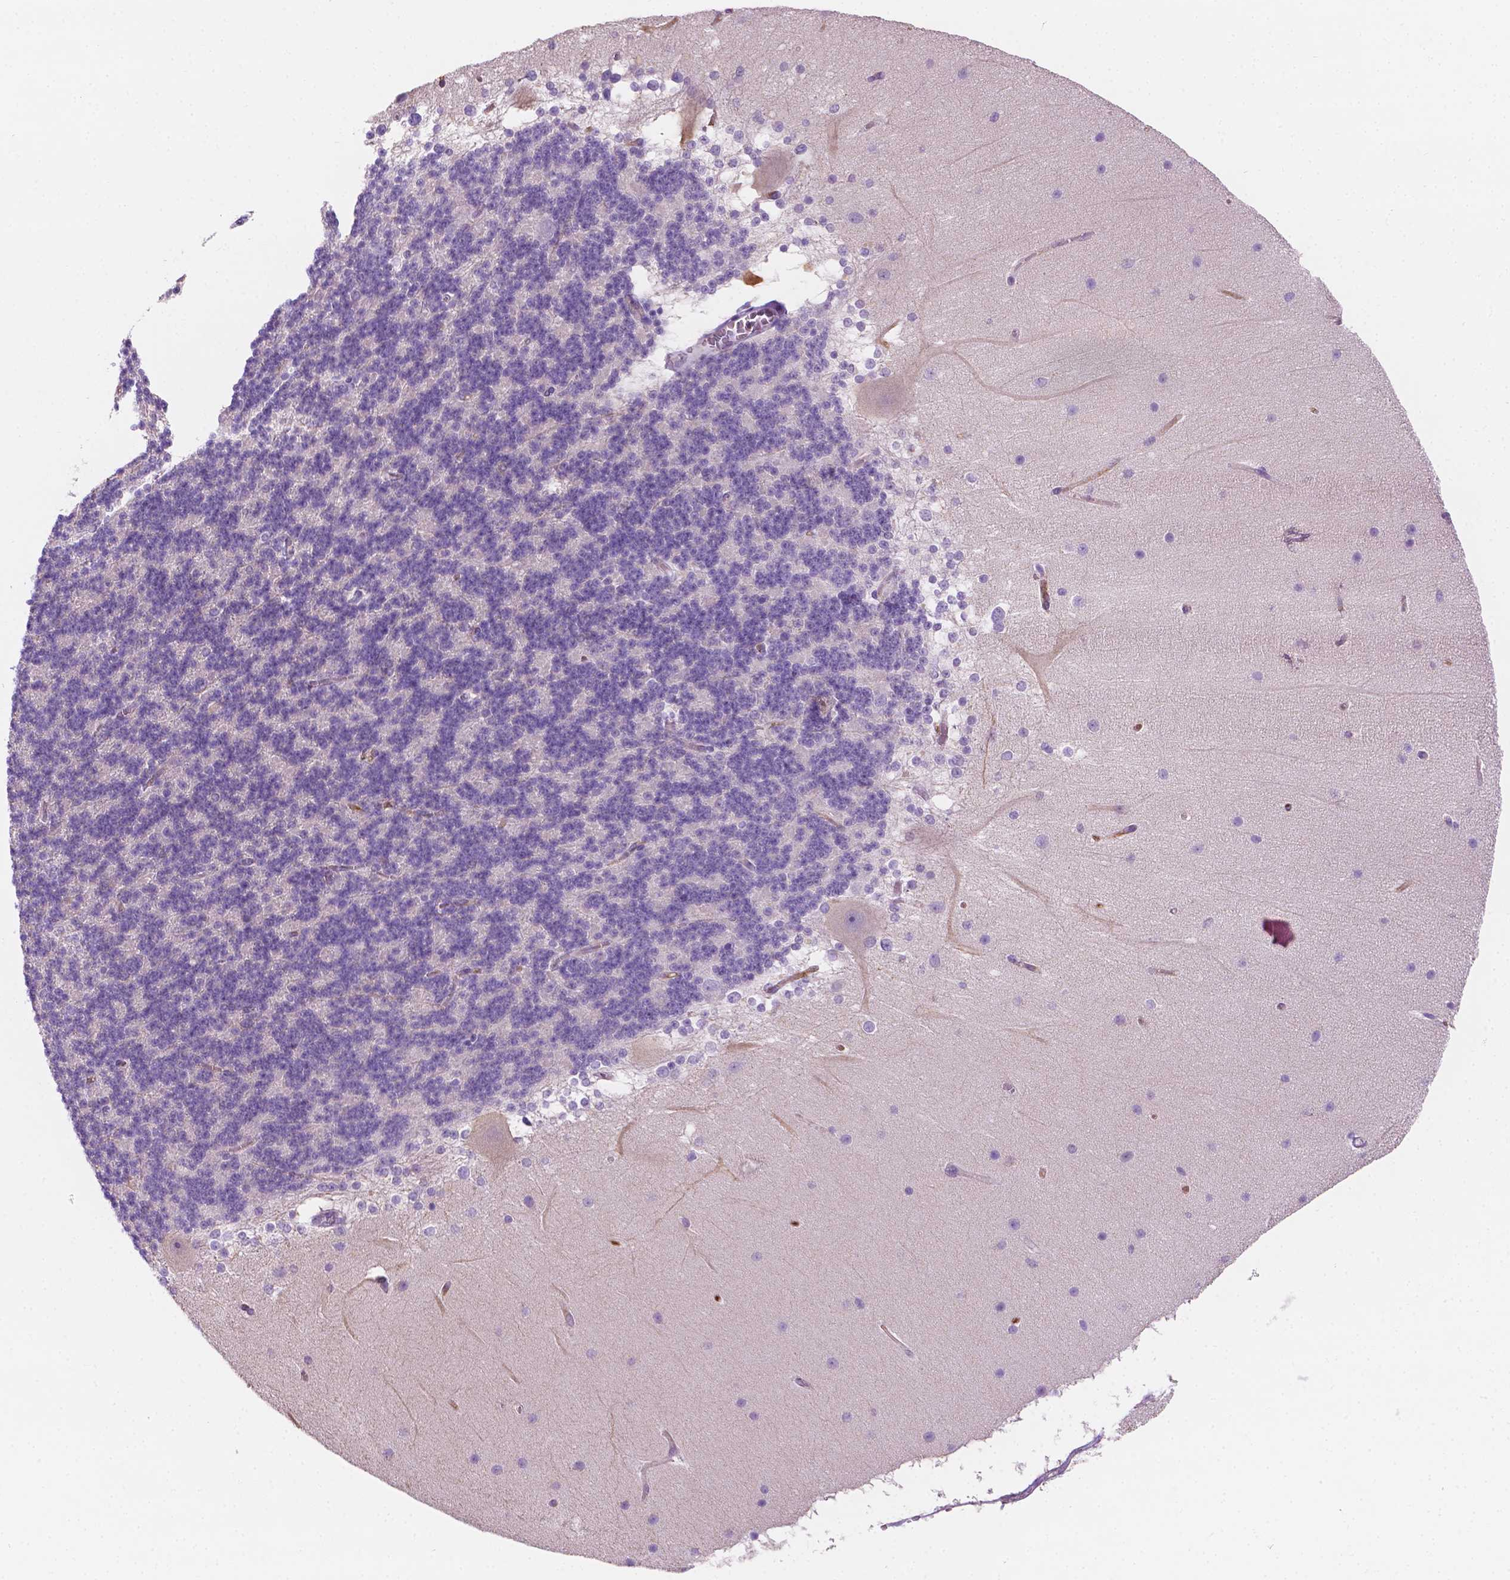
{"staining": {"intensity": "negative", "quantity": "none", "location": "none"}, "tissue": "cerebellum", "cell_type": "Cells in granular layer", "image_type": "normal", "snomed": [{"axis": "morphology", "description": "Normal tissue, NOS"}, {"axis": "topography", "description": "Cerebellum"}], "caption": "IHC micrograph of normal human cerebellum stained for a protein (brown), which displays no expression in cells in granular layer.", "gene": "EPPK1", "patient": {"sex": "female", "age": 19}}